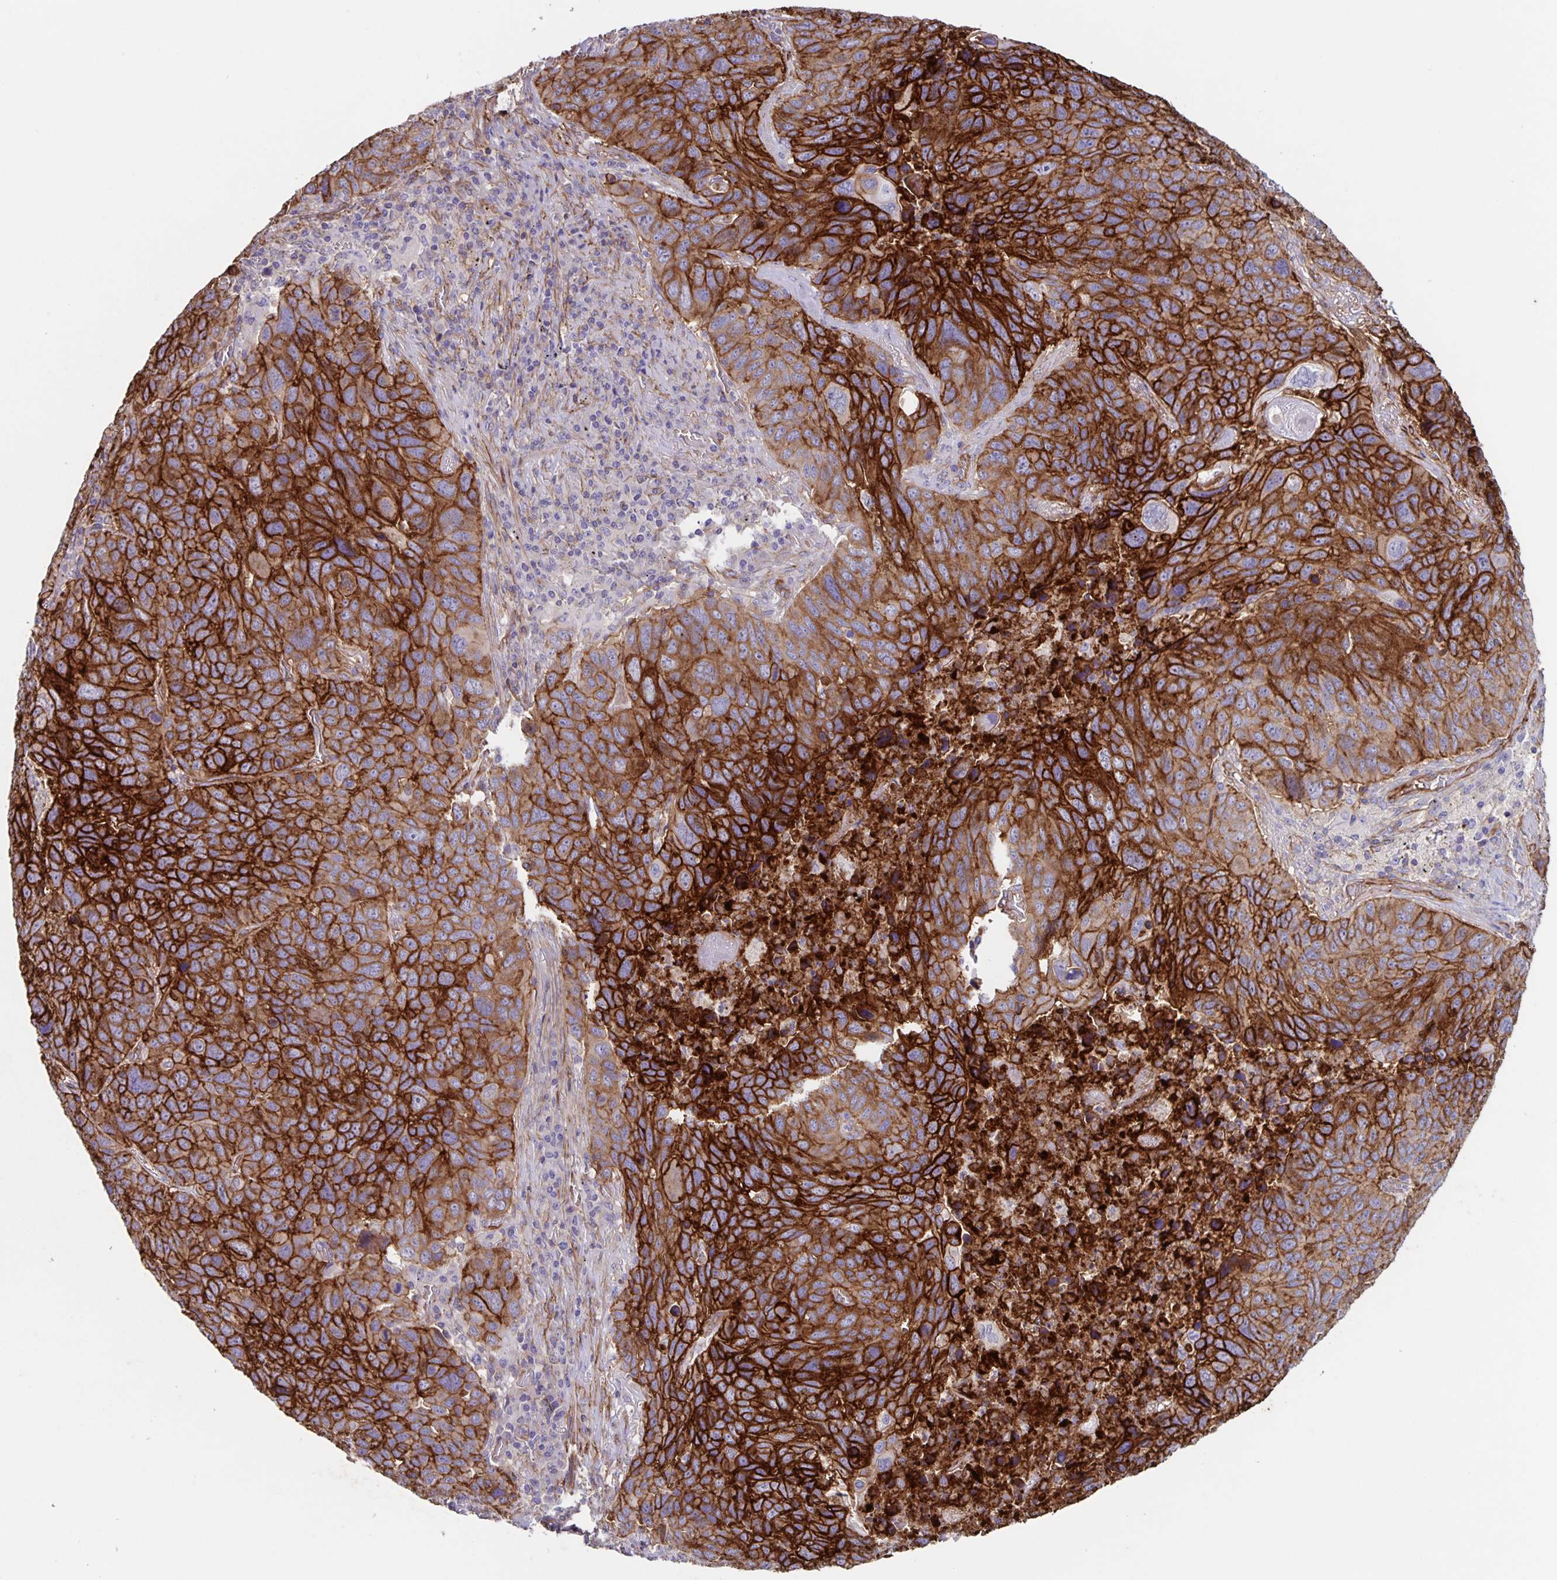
{"staining": {"intensity": "strong", "quantity": ">75%", "location": "cytoplasmic/membranous"}, "tissue": "lung cancer", "cell_type": "Tumor cells", "image_type": "cancer", "snomed": [{"axis": "morphology", "description": "Squamous cell carcinoma, NOS"}, {"axis": "topography", "description": "Lung"}], "caption": "Protein staining exhibits strong cytoplasmic/membranous staining in about >75% of tumor cells in lung cancer (squamous cell carcinoma).", "gene": "ITGA2", "patient": {"sex": "male", "age": 68}}